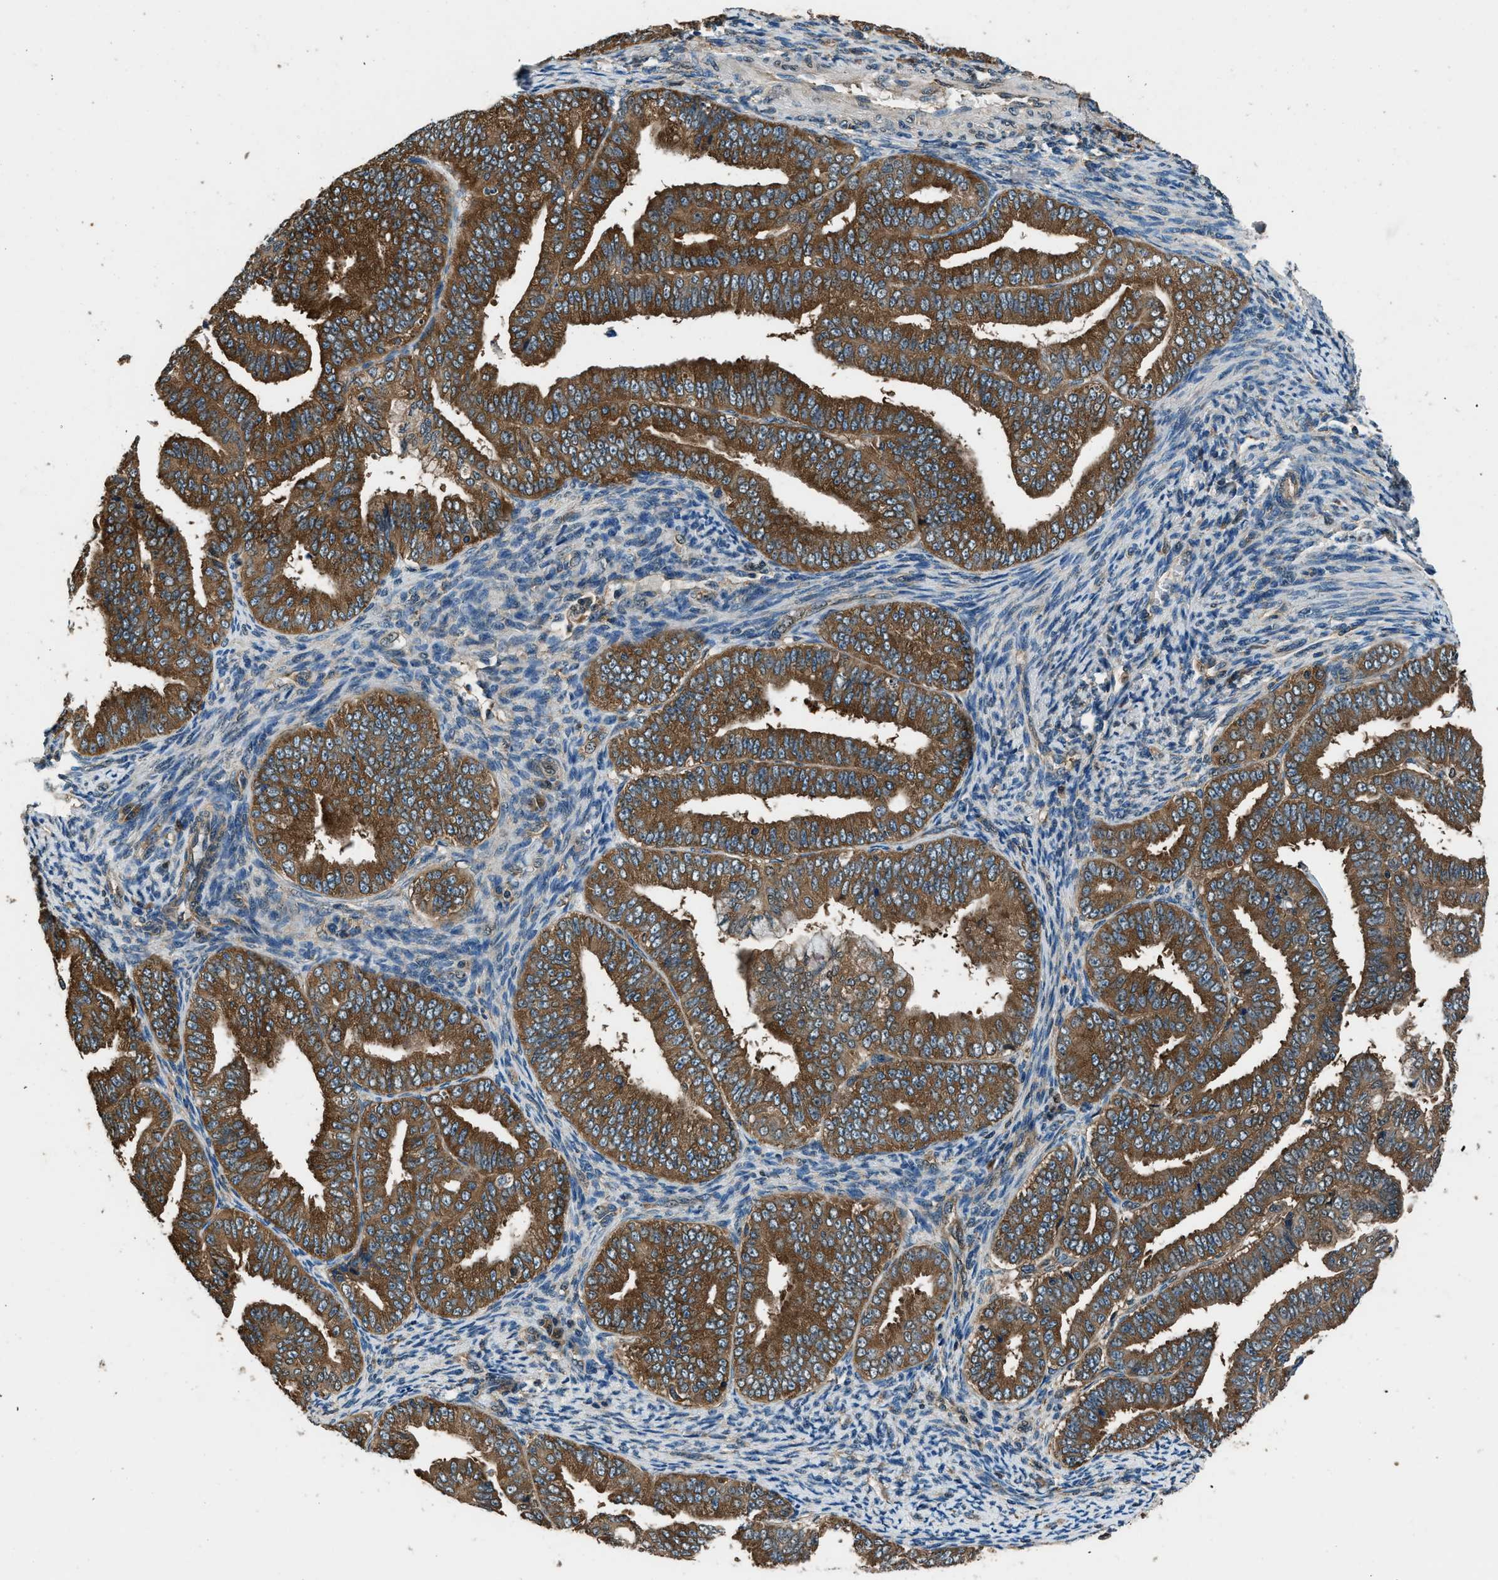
{"staining": {"intensity": "strong", "quantity": ">75%", "location": "cytoplasmic/membranous"}, "tissue": "endometrial cancer", "cell_type": "Tumor cells", "image_type": "cancer", "snomed": [{"axis": "morphology", "description": "Adenocarcinoma, NOS"}, {"axis": "topography", "description": "Endometrium"}], "caption": "Brown immunohistochemical staining in endometrial adenocarcinoma demonstrates strong cytoplasmic/membranous expression in about >75% of tumor cells.", "gene": "ARFGAP2", "patient": {"sex": "female", "age": 63}}